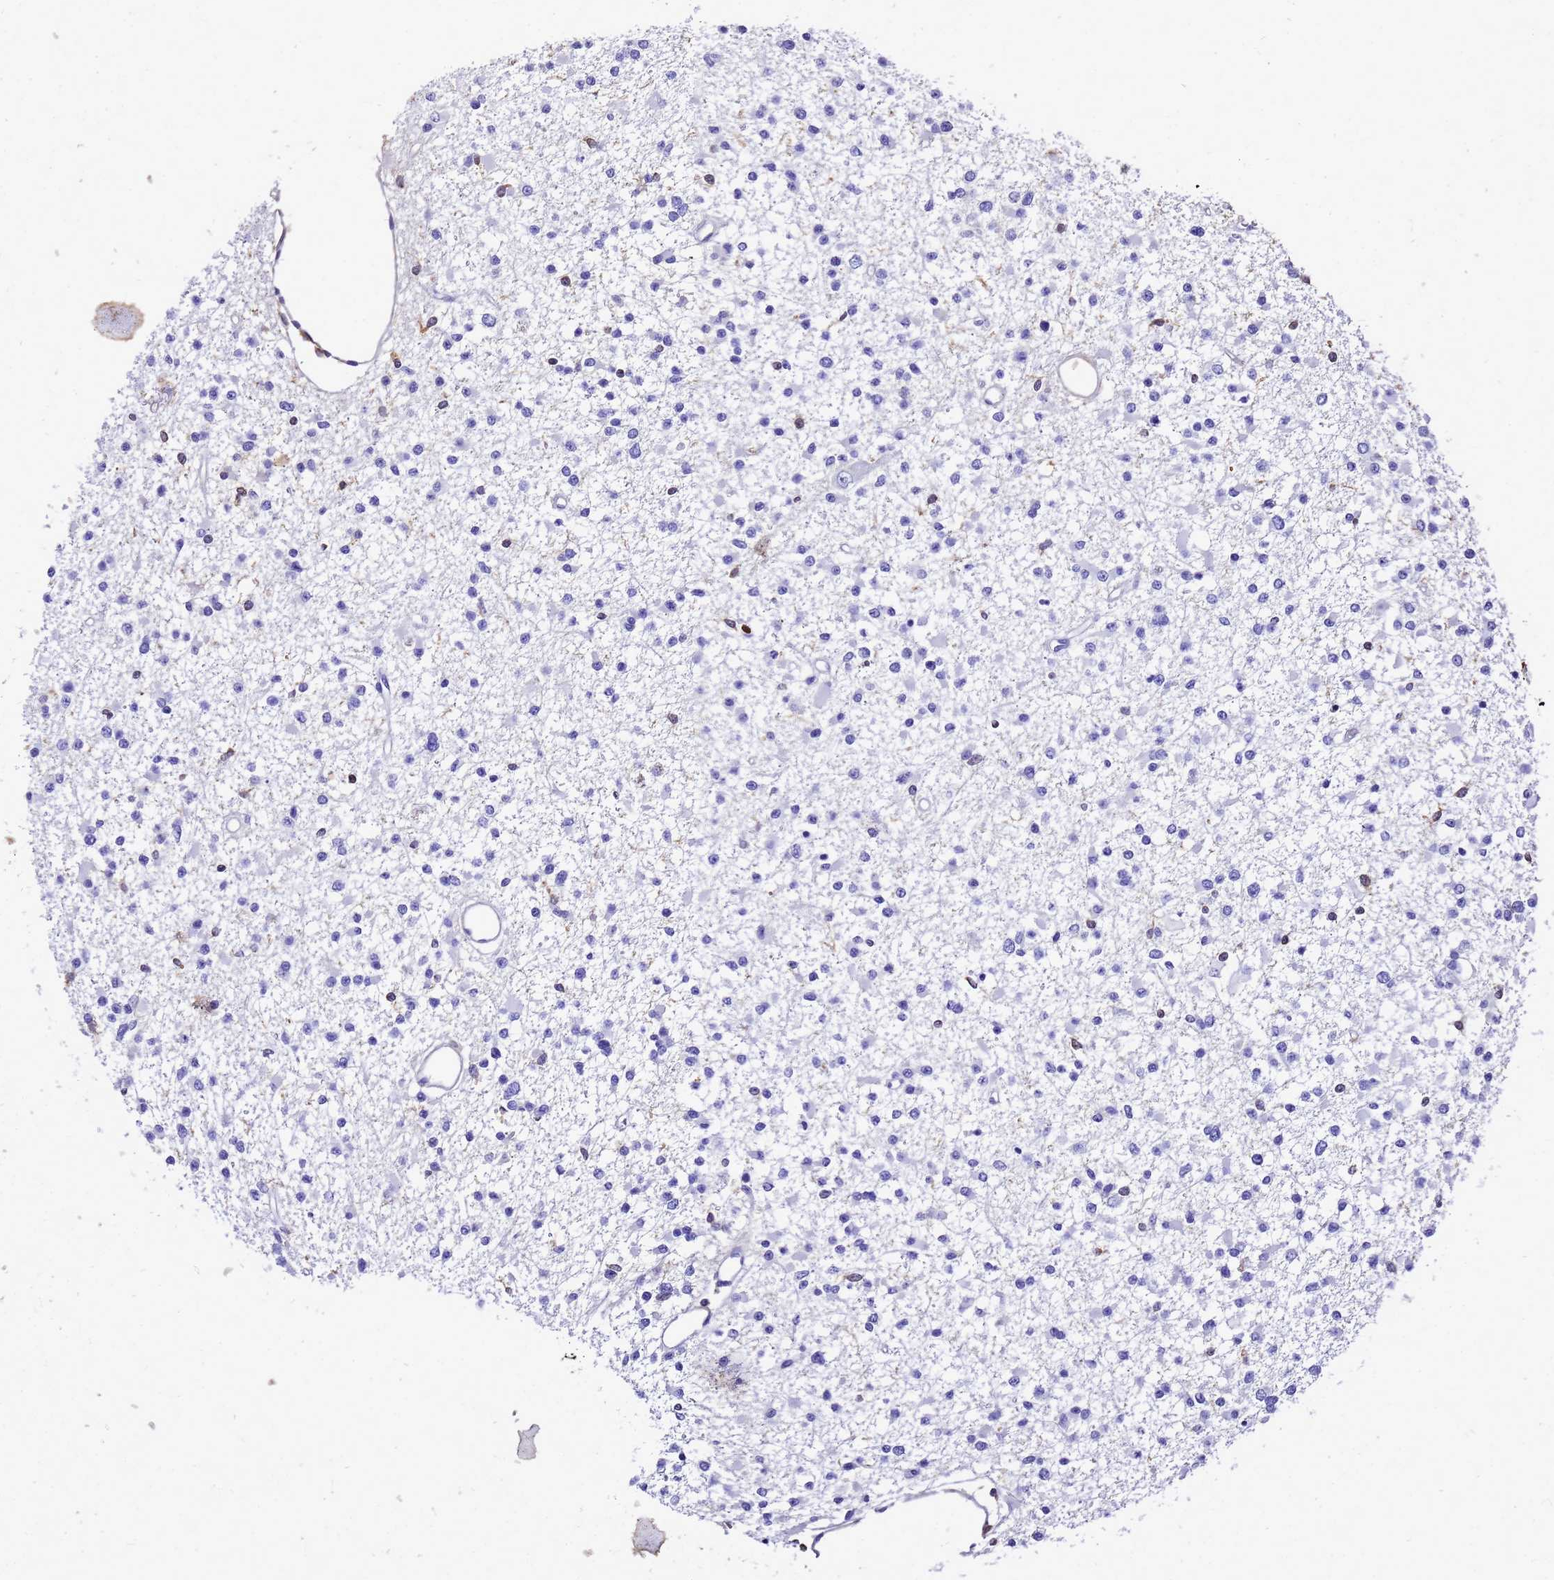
{"staining": {"intensity": "negative", "quantity": "none", "location": "none"}, "tissue": "glioma", "cell_type": "Tumor cells", "image_type": "cancer", "snomed": [{"axis": "morphology", "description": "Glioma, malignant, Low grade"}, {"axis": "topography", "description": "Brain"}], "caption": "The micrograph demonstrates no significant staining in tumor cells of glioma.", "gene": "S100A11", "patient": {"sex": "female", "age": 22}}